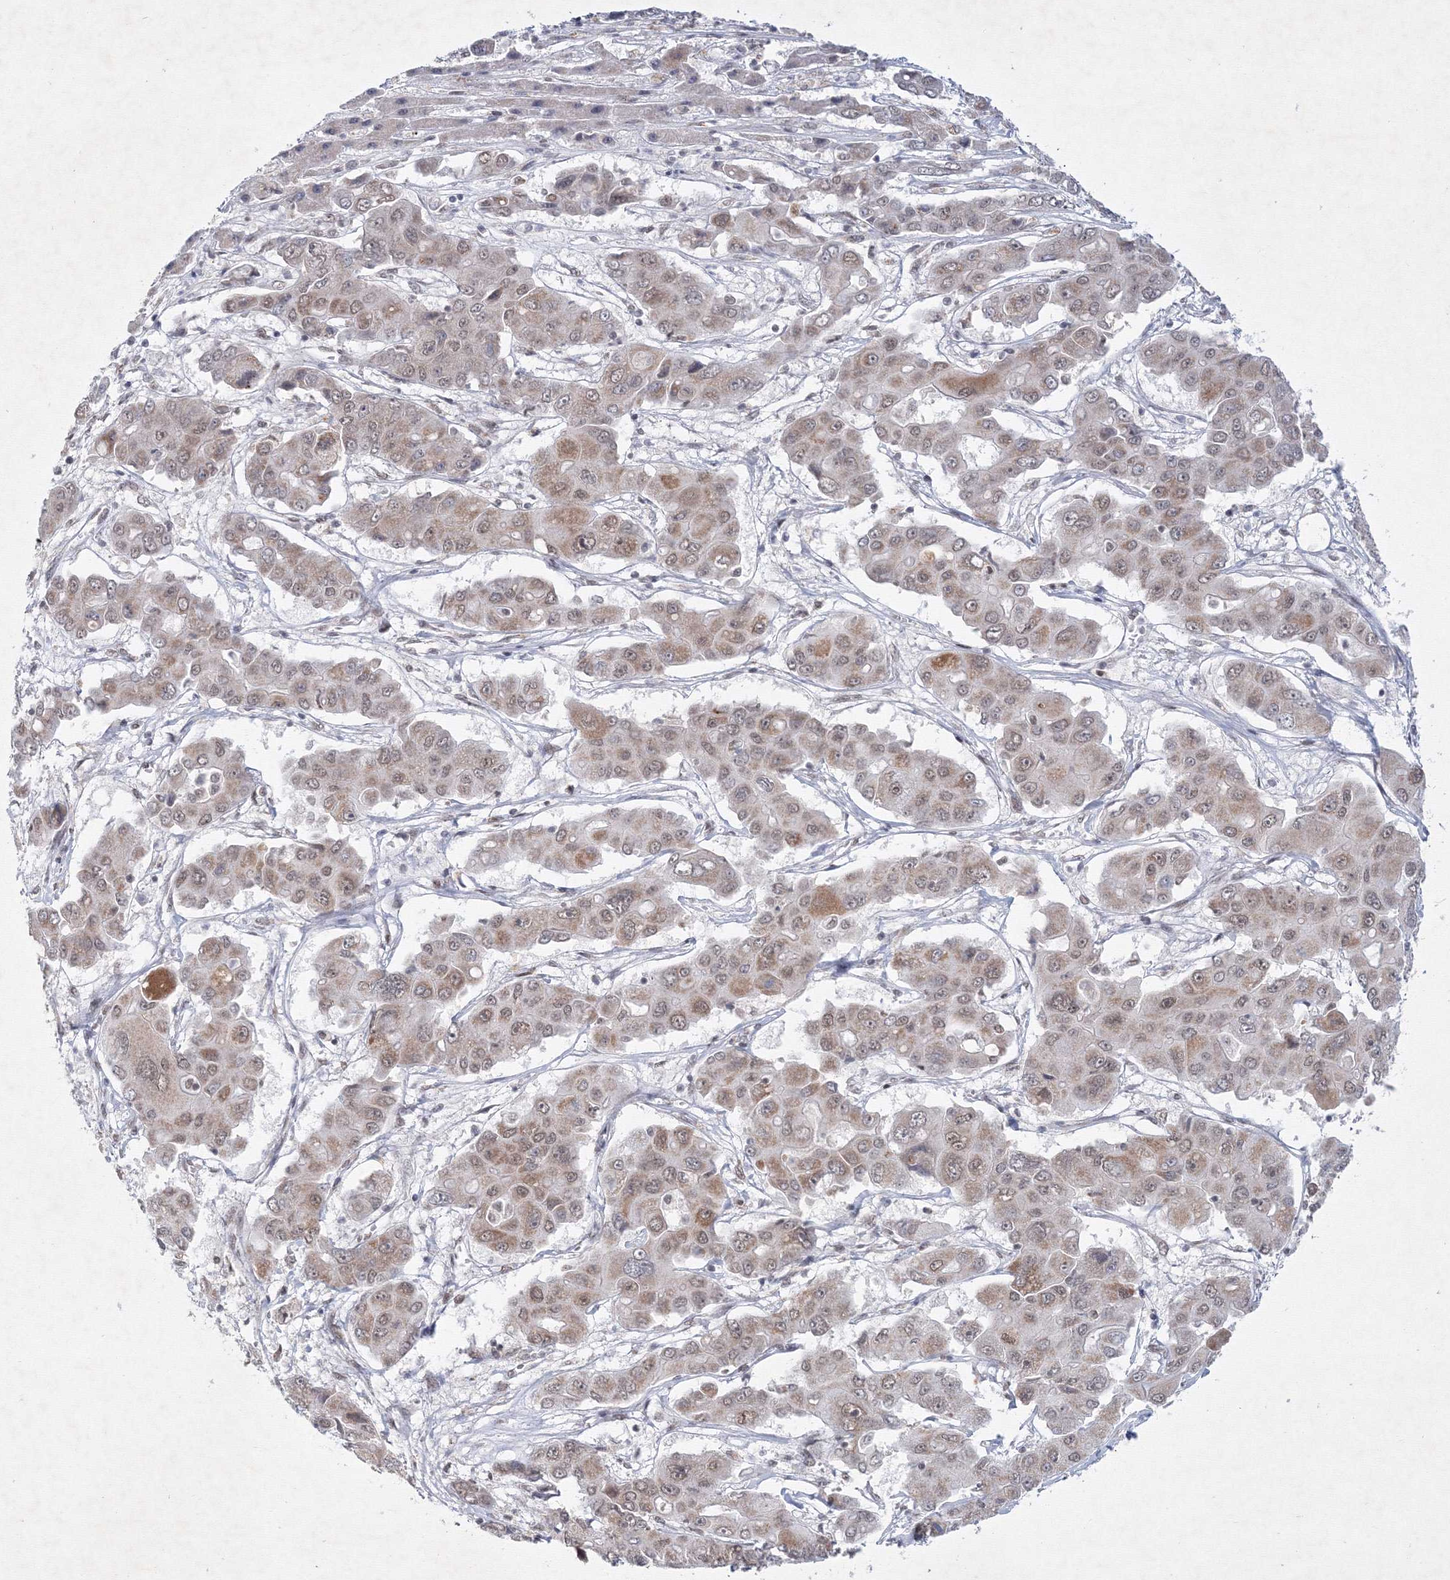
{"staining": {"intensity": "weak", "quantity": ">75%", "location": "cytoplasmic/membranous,nuclear"}, "tissue": "liver cancer", "cell_type": "Tumor cells", "image_type": "cancer", "snomed": [{"axis": "morphology", "description": "Cholangiocarcinoma"}, {"axis": "topography", "description": "Liver"}], "caption": "Human liver cholangiocarcinoma stained with a protein marker demonstrates weak staining in tumor cells.", "gene": "SF3B6", "patient": {"sex": "male", "age": 67}}